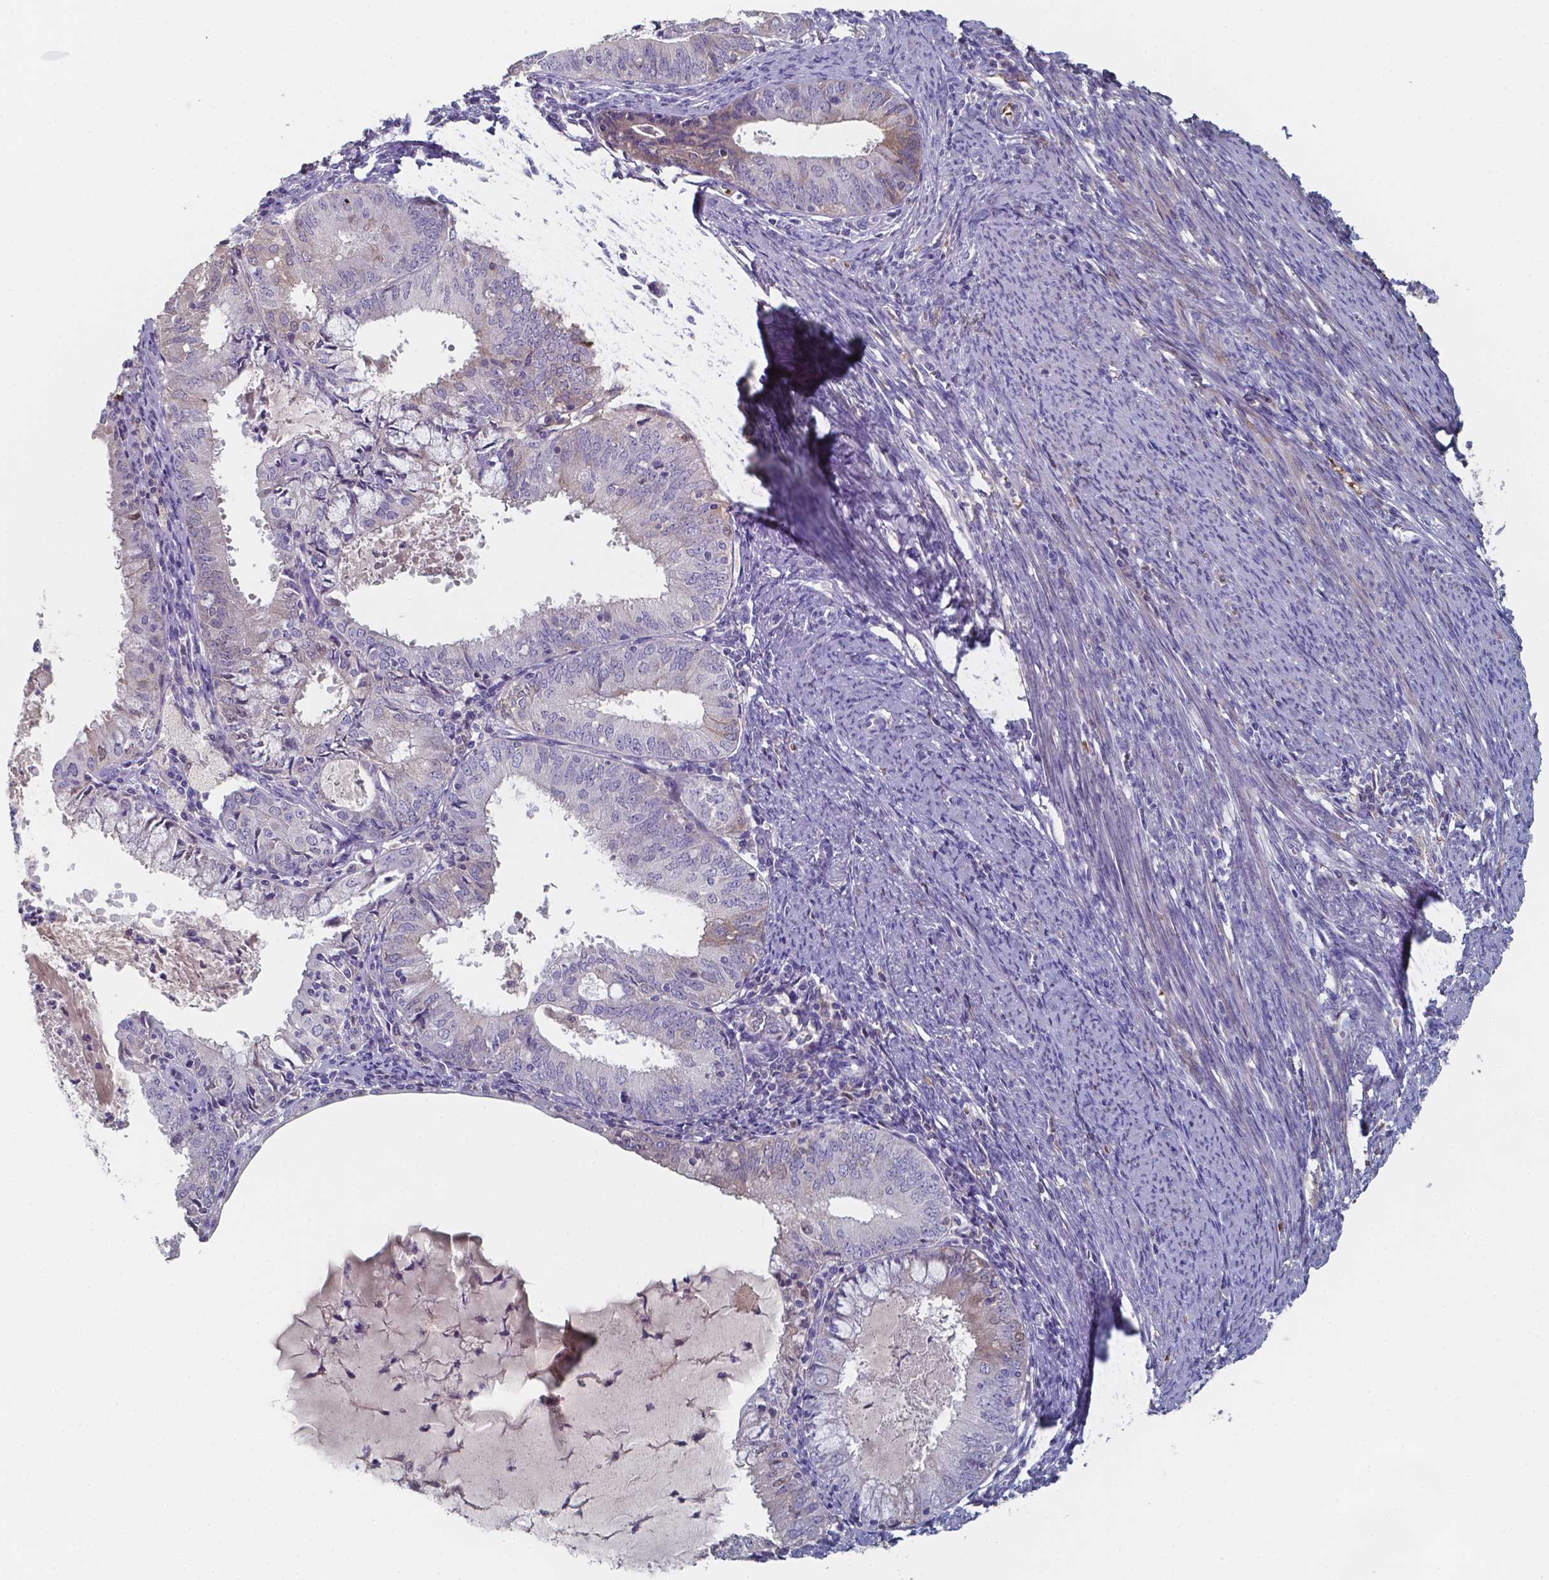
{"staining": {"intensity": "negative", "quantity": "none", "location": "none"}, "tissue": "endometrial cancer", "cell_type": "Tumor cells", "image_type": "cancer", "snomed": [{"axis": "morphology", "description": "Adenocarcinoma, NOS"}, {"axis": "topography", "description": "Endometrium"}], "caption": "This is a image of immunohistochemistry (IHC) staining of adenocarcinoma (endometrial), which shows no expression in tumor cells. (Stains: DAB immunohistochemistry (IHC) with hematoxylin counter stain, Microscopy: brightfield microscopy at high magnification).", "gene": "BTBD17", "patient": {"sex": "female", "age": 57}}